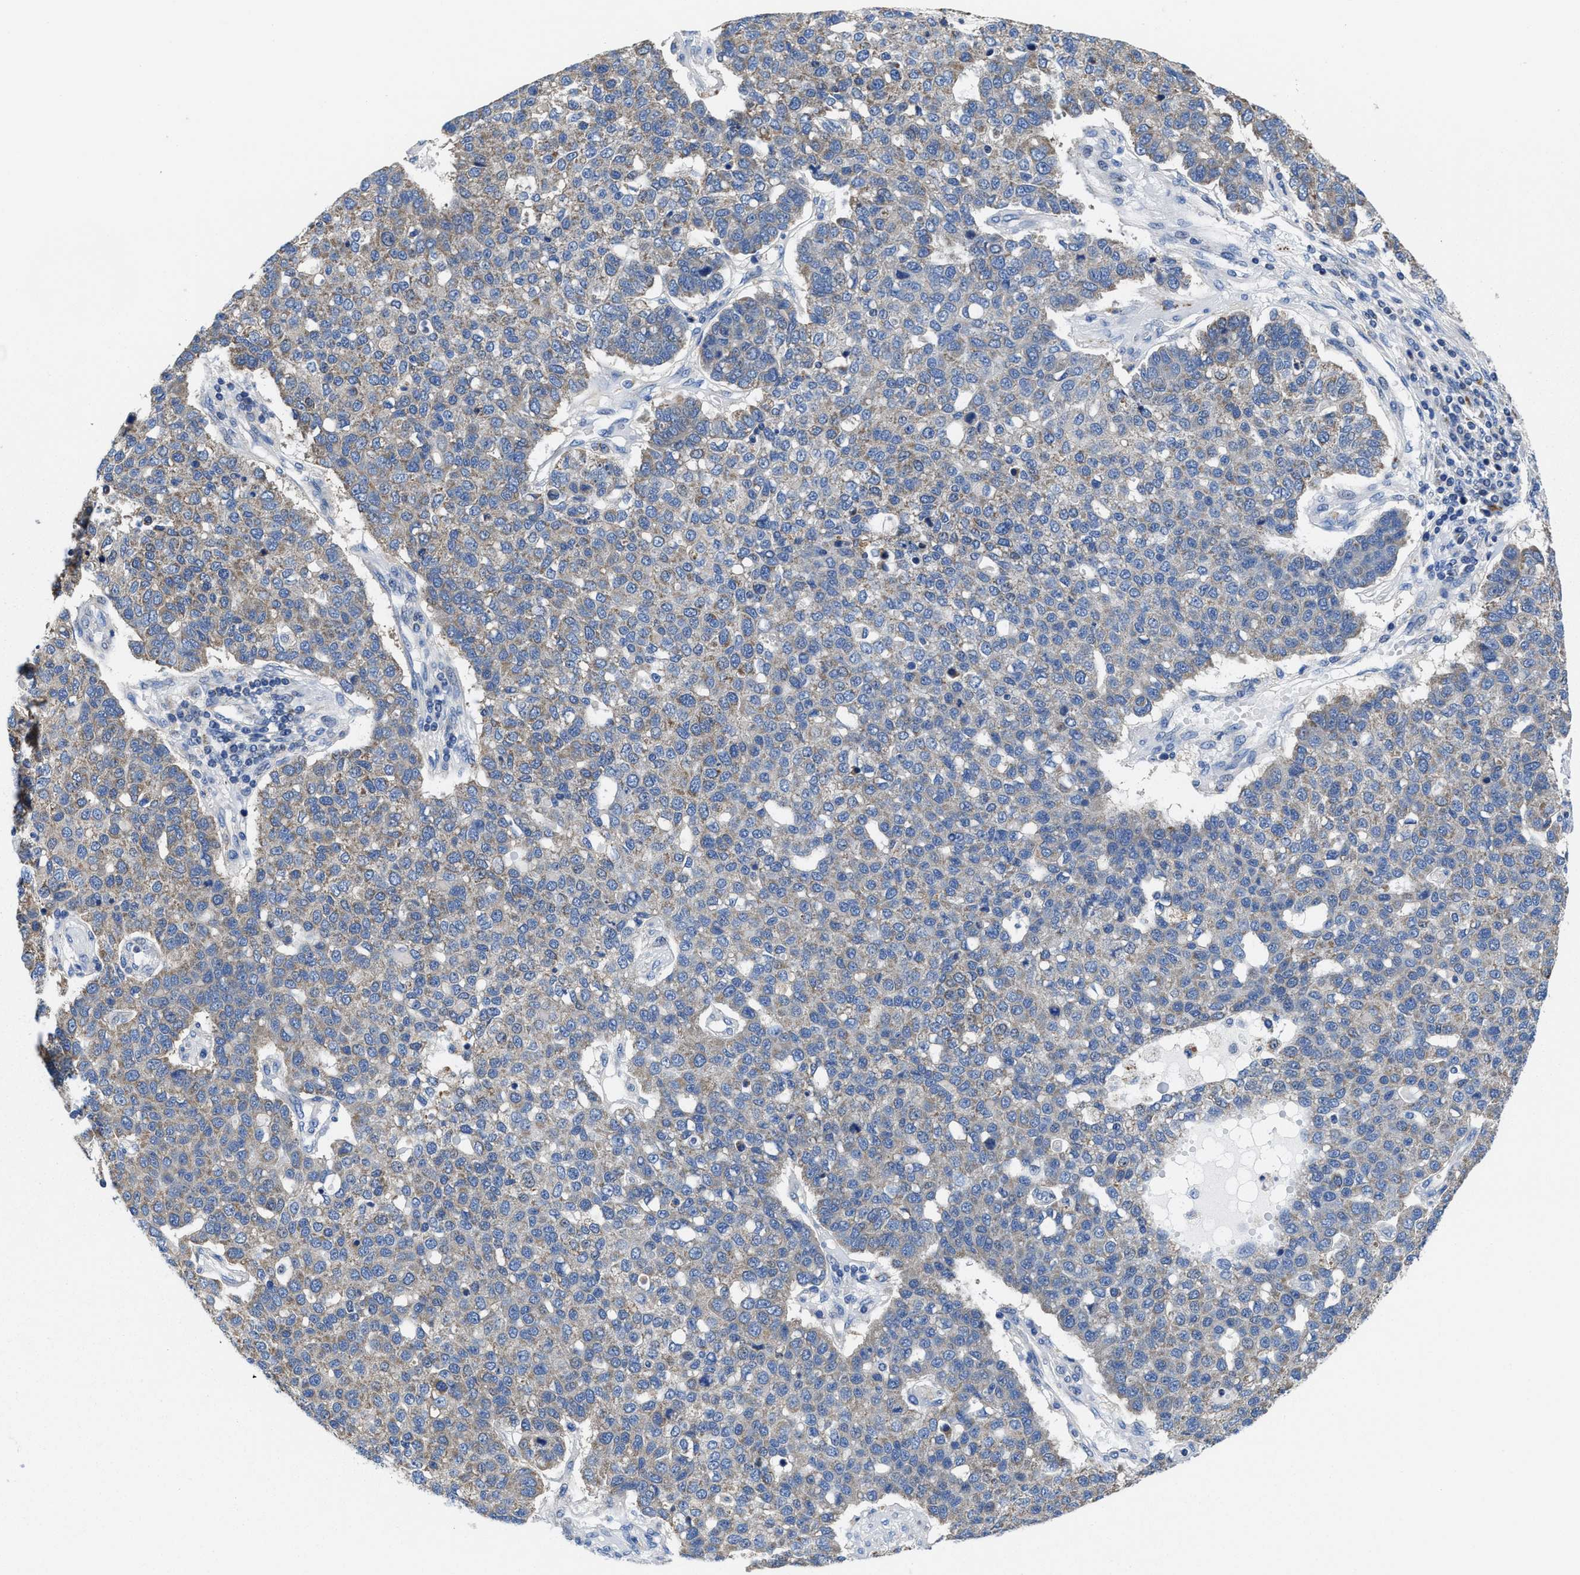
{"staining": {"intensity": "weak", "quantity": "25%-75%", "location": "cytoplasmic/membranous"}, "tissue": "pancreatic cancer", "cell_type": "Tumor cells", "image_type": "cancer", "snomed": [{"axis": "morphology", "description": "Adenocarcinoma, NOS"}, {"axis": "topography", "description": "Pancreas"}], "caption": "Immunohistochemical staining of pancreatic adenocarcinoma demonstrates weak cytoplasmic/membranous protein expression in approximately 25%-75% of tumor cells.", "gene": "TMEM30A", "patient": {"sex": "female", "age": 61}}